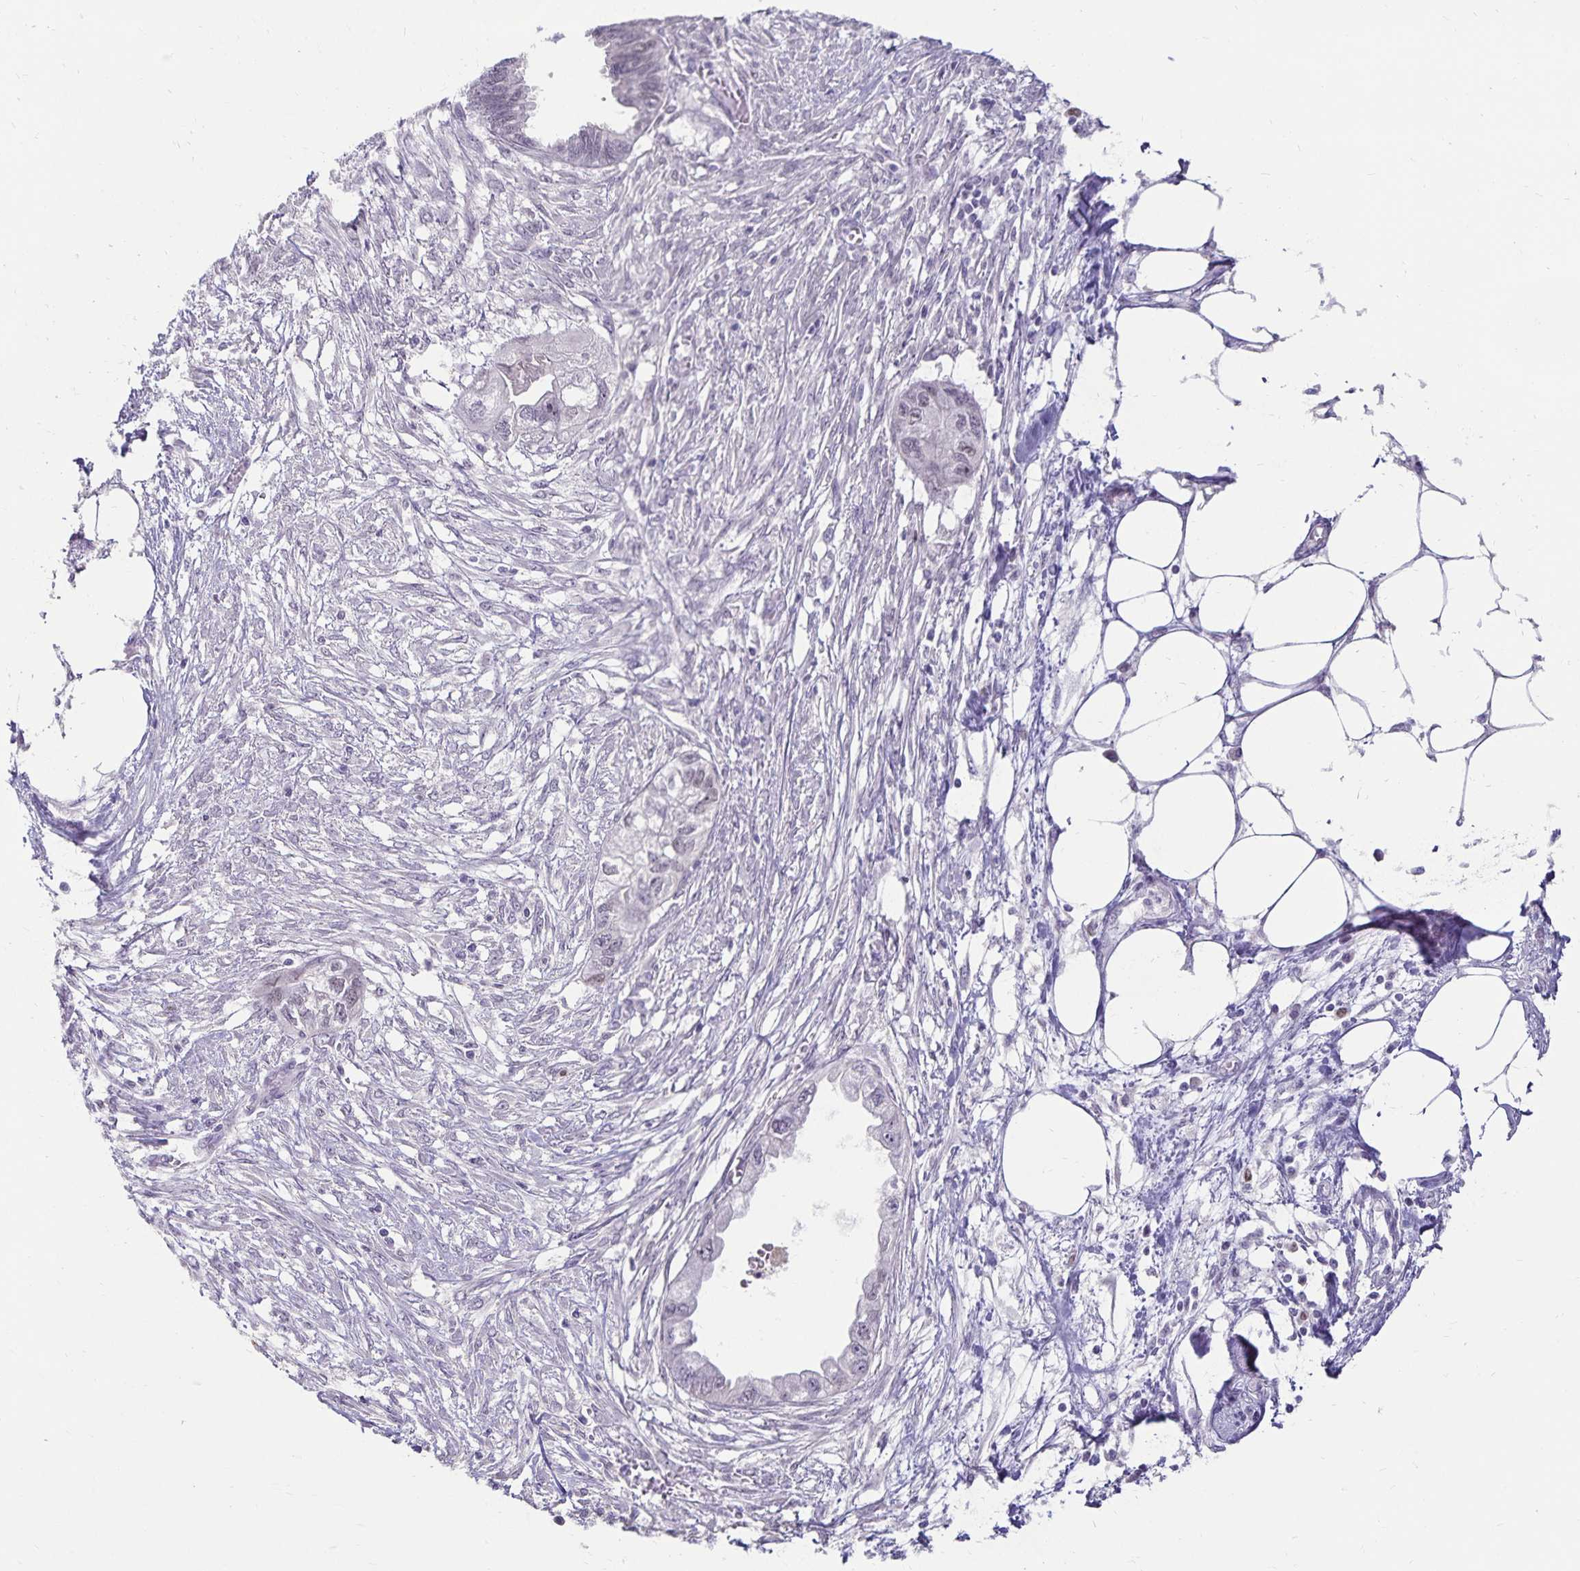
{"staining": {"intensity": "negative", "quantity": "none", "location": "none"}, "tissue": "endometrial cancer", "cell_type": "Tumor cells", "image_type": "cancer", "snomed": [{"axis": "morphology", "description": "Adenocarcinoma, NOS"}, {"axis": "morphology", "description": "Adenocarcinoma, metastatic, NOS"}, {"axis": "topography", "description": "Adipose tissue"}, {"axis": "topography", "description": "Endometrium"}], "caption": "Protein analysis of endometrial cancer (adenocarcinoma) reveals no significant expression in tumor cells. (DAB IHC visualized using brightfield microscopy, high magnification).", "gene": "POLB", "patient": {"sex": "female", "age": 67}}